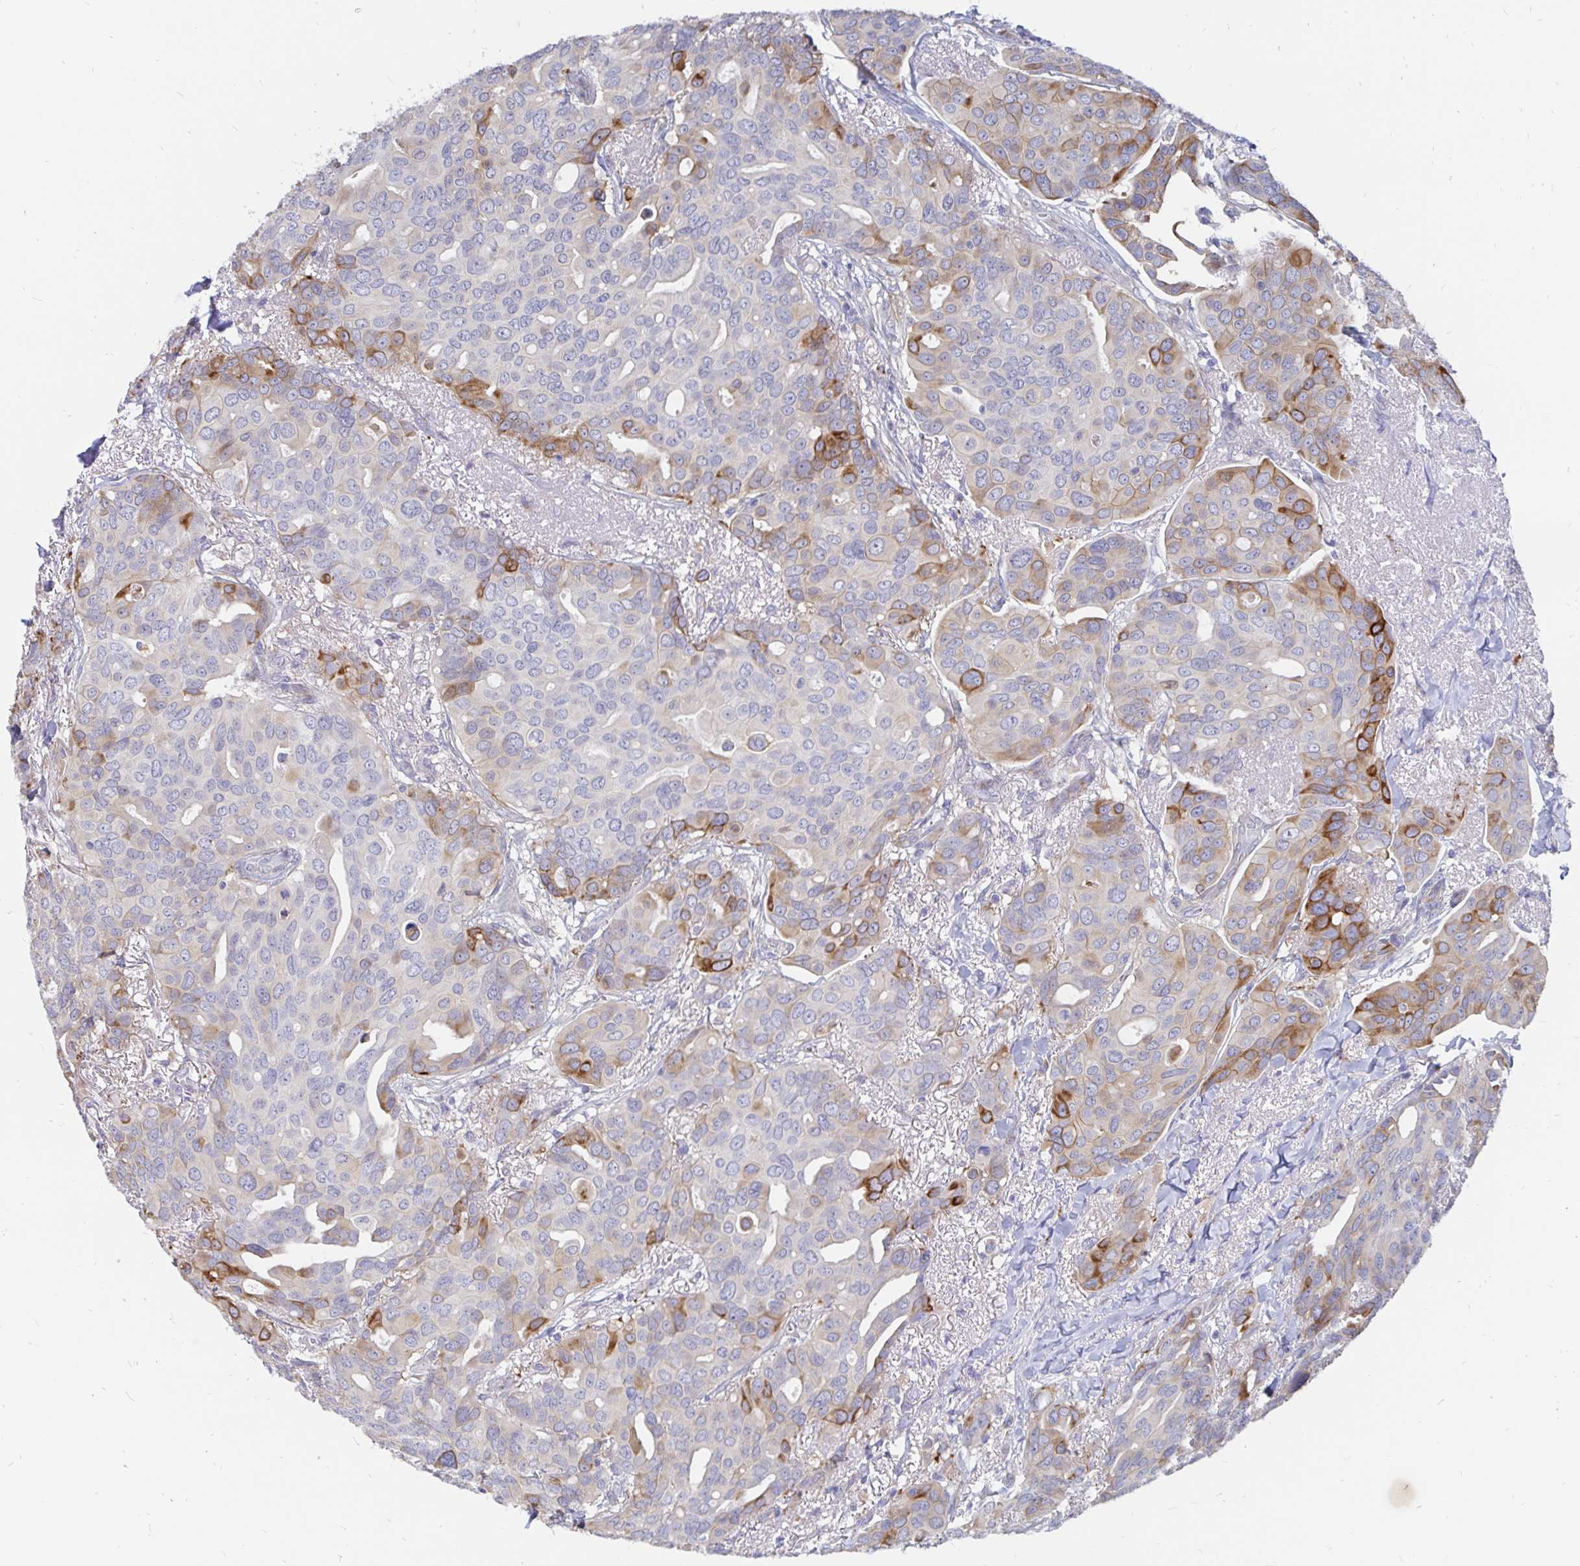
{"staining": {"intensity": "moderate", "quantity": "<25%", "location": "cytoplasmic/membranous"}, "tissue": "breast cancer", "cell_type": "Tumor cells", "image_type": "cancer", "snomed": [{"axis": "morphology", "description": "Duct carcinoma"}, {"axis": "topography", "description": "Breast"}], "caption": "This photomicrograph exhibits breast cancer stained with IHC to label a protein in brown. The cytoplasmic/membranous of tumor cells show moderate positivity for the protein. Nuclei are counter-stained blue.", "gene": "KCTD19", "patient": {"sex": "female", "age": 54}}